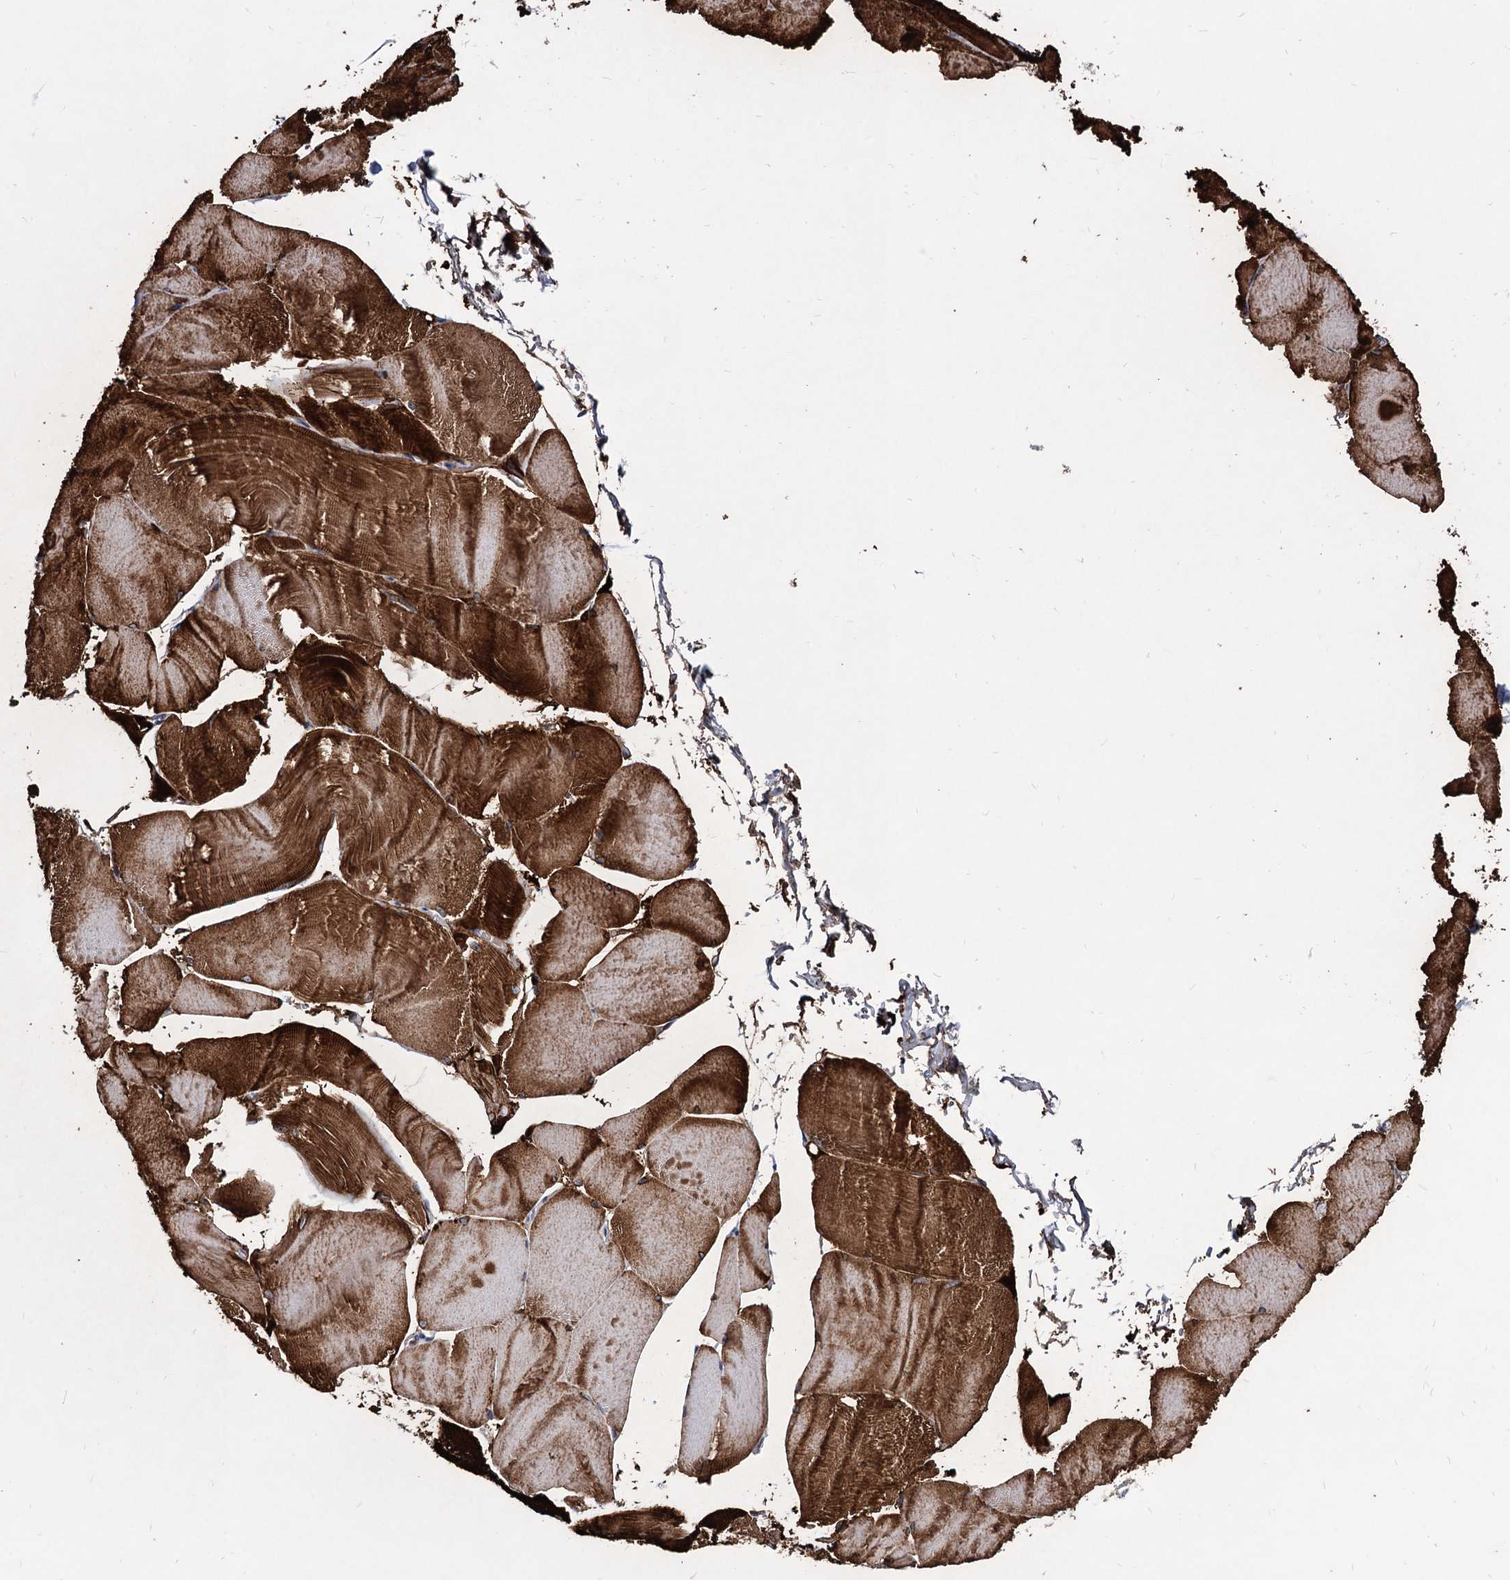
{"staining": {"intensity": "strong", "quantity": ">75%", "location": "cytoplasmic/membranous"}, "tissue": "skeletal muscle", "cell_type": "Myocytes", "image_type": "normal", "snomed": [{"axis": "morphology", "description": "Normal tissue, NOS"}, {"axis": "morphology", "description": "Basal cell carcinoma"}, {"axis": "topography", "description": "Skeletal muscle"}], "caption": "An immunohistochemistry image of benign tissue is shown. Protein staining in brown highlights strong cytoplasmic/membranous positivity in skeletal muscle within myocytes.", "gene": "CPPED1", "patient": {"sex": "female", "age": 64}}